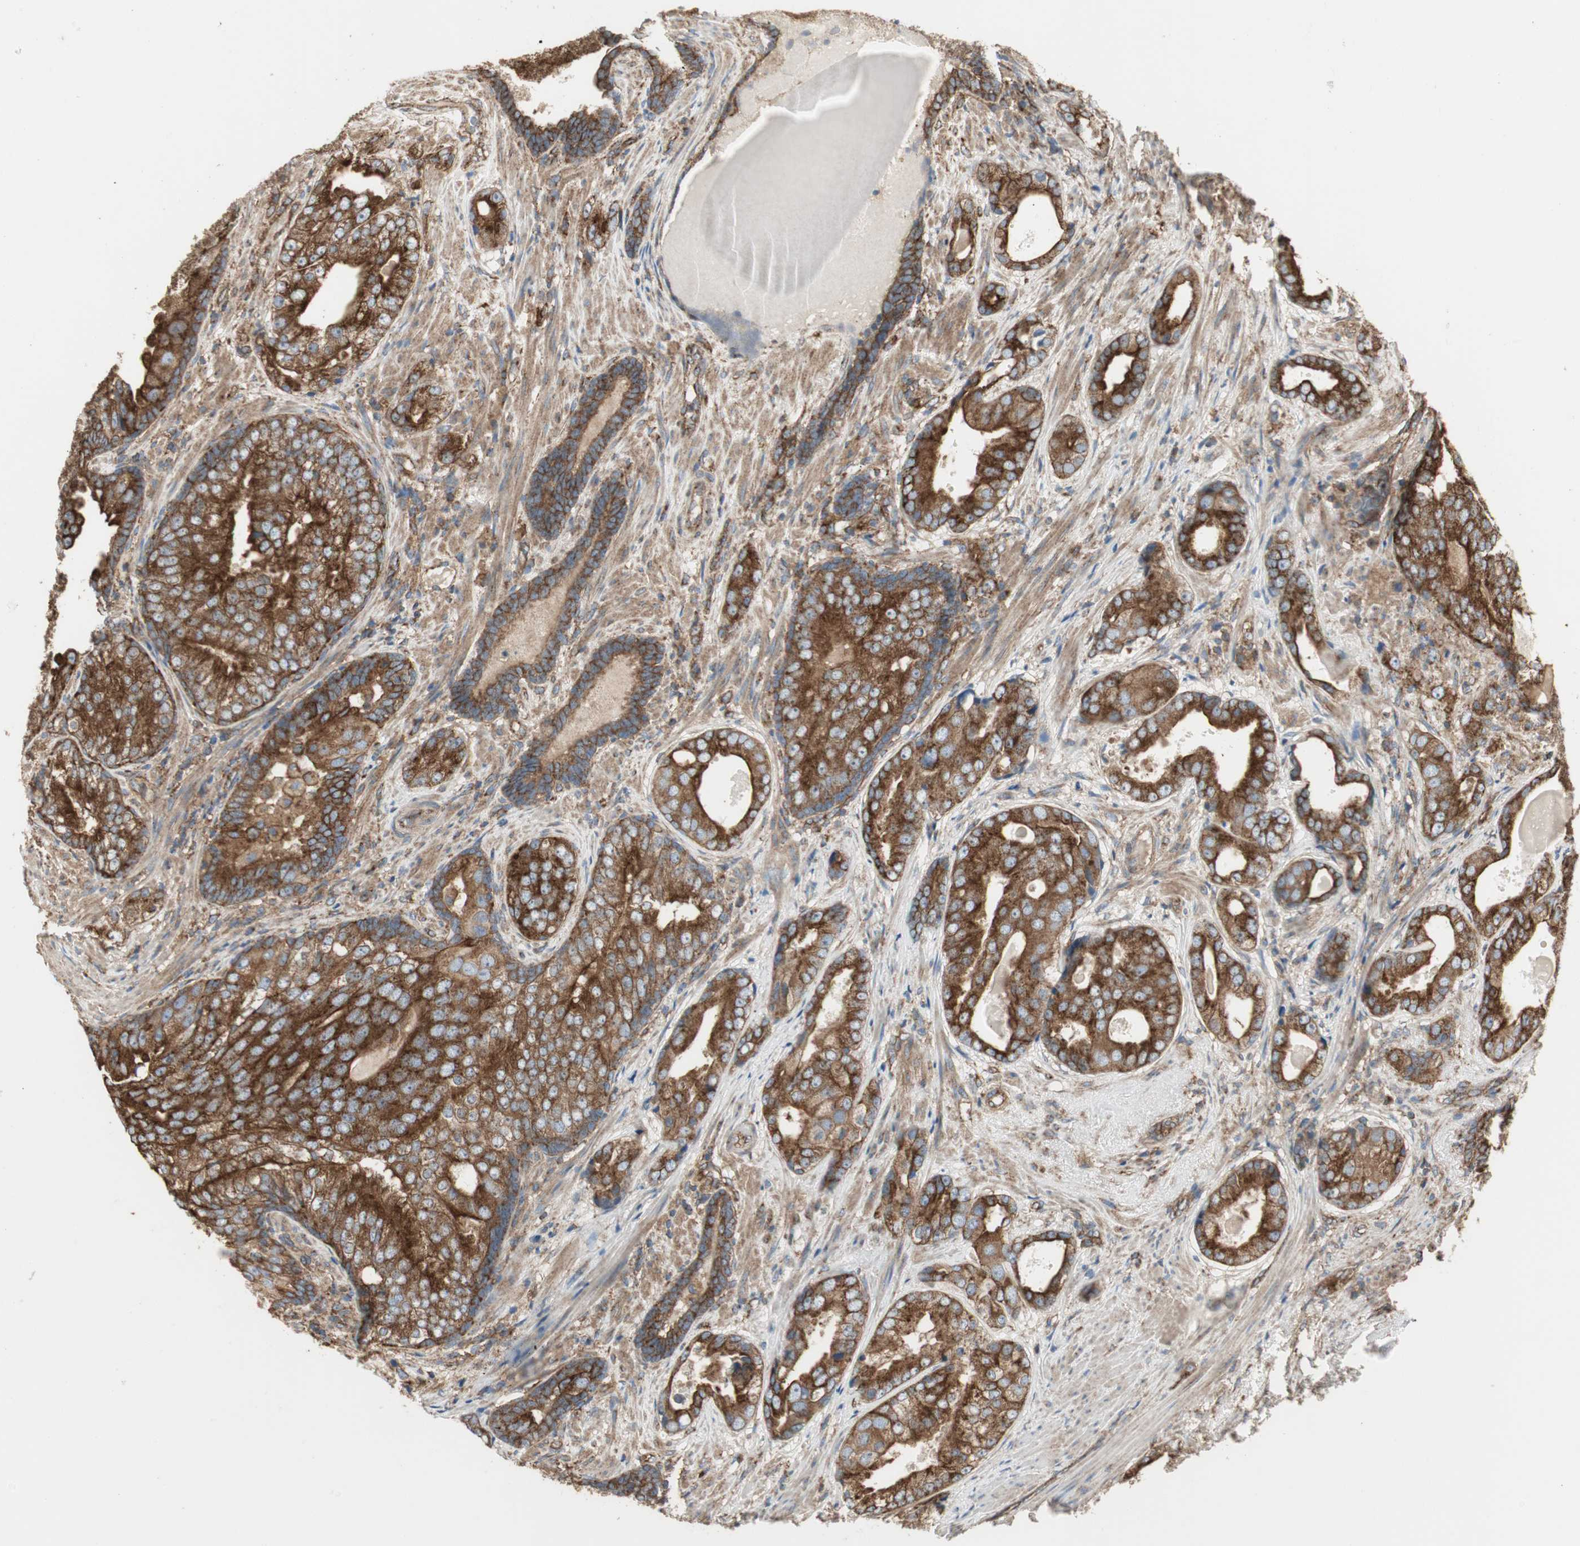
{"staining": {"intensity": "strong", "quantity": ">75%", "location": "cytoplasmic/membranous"}, "tissue": "prostate cancer", "cell_type": "Tumor cells", "image_type": "cancer", "snomed": [{"axis": "morphology", "description": "Adenocarcinoma, High grade"}, {"axis": "topography", "description": "Prostate"}], "caption": "Immunohistochemistry (IHC) photomicrograph of prostate adenocarcinoma (high-grade) stained for a protein (brown), which shows high levels of strong cytoplasmic/membranous expression in about >75% of tumor cells.", "gene": "H6PD", "patient": {"sex": "male", "age": 66}}